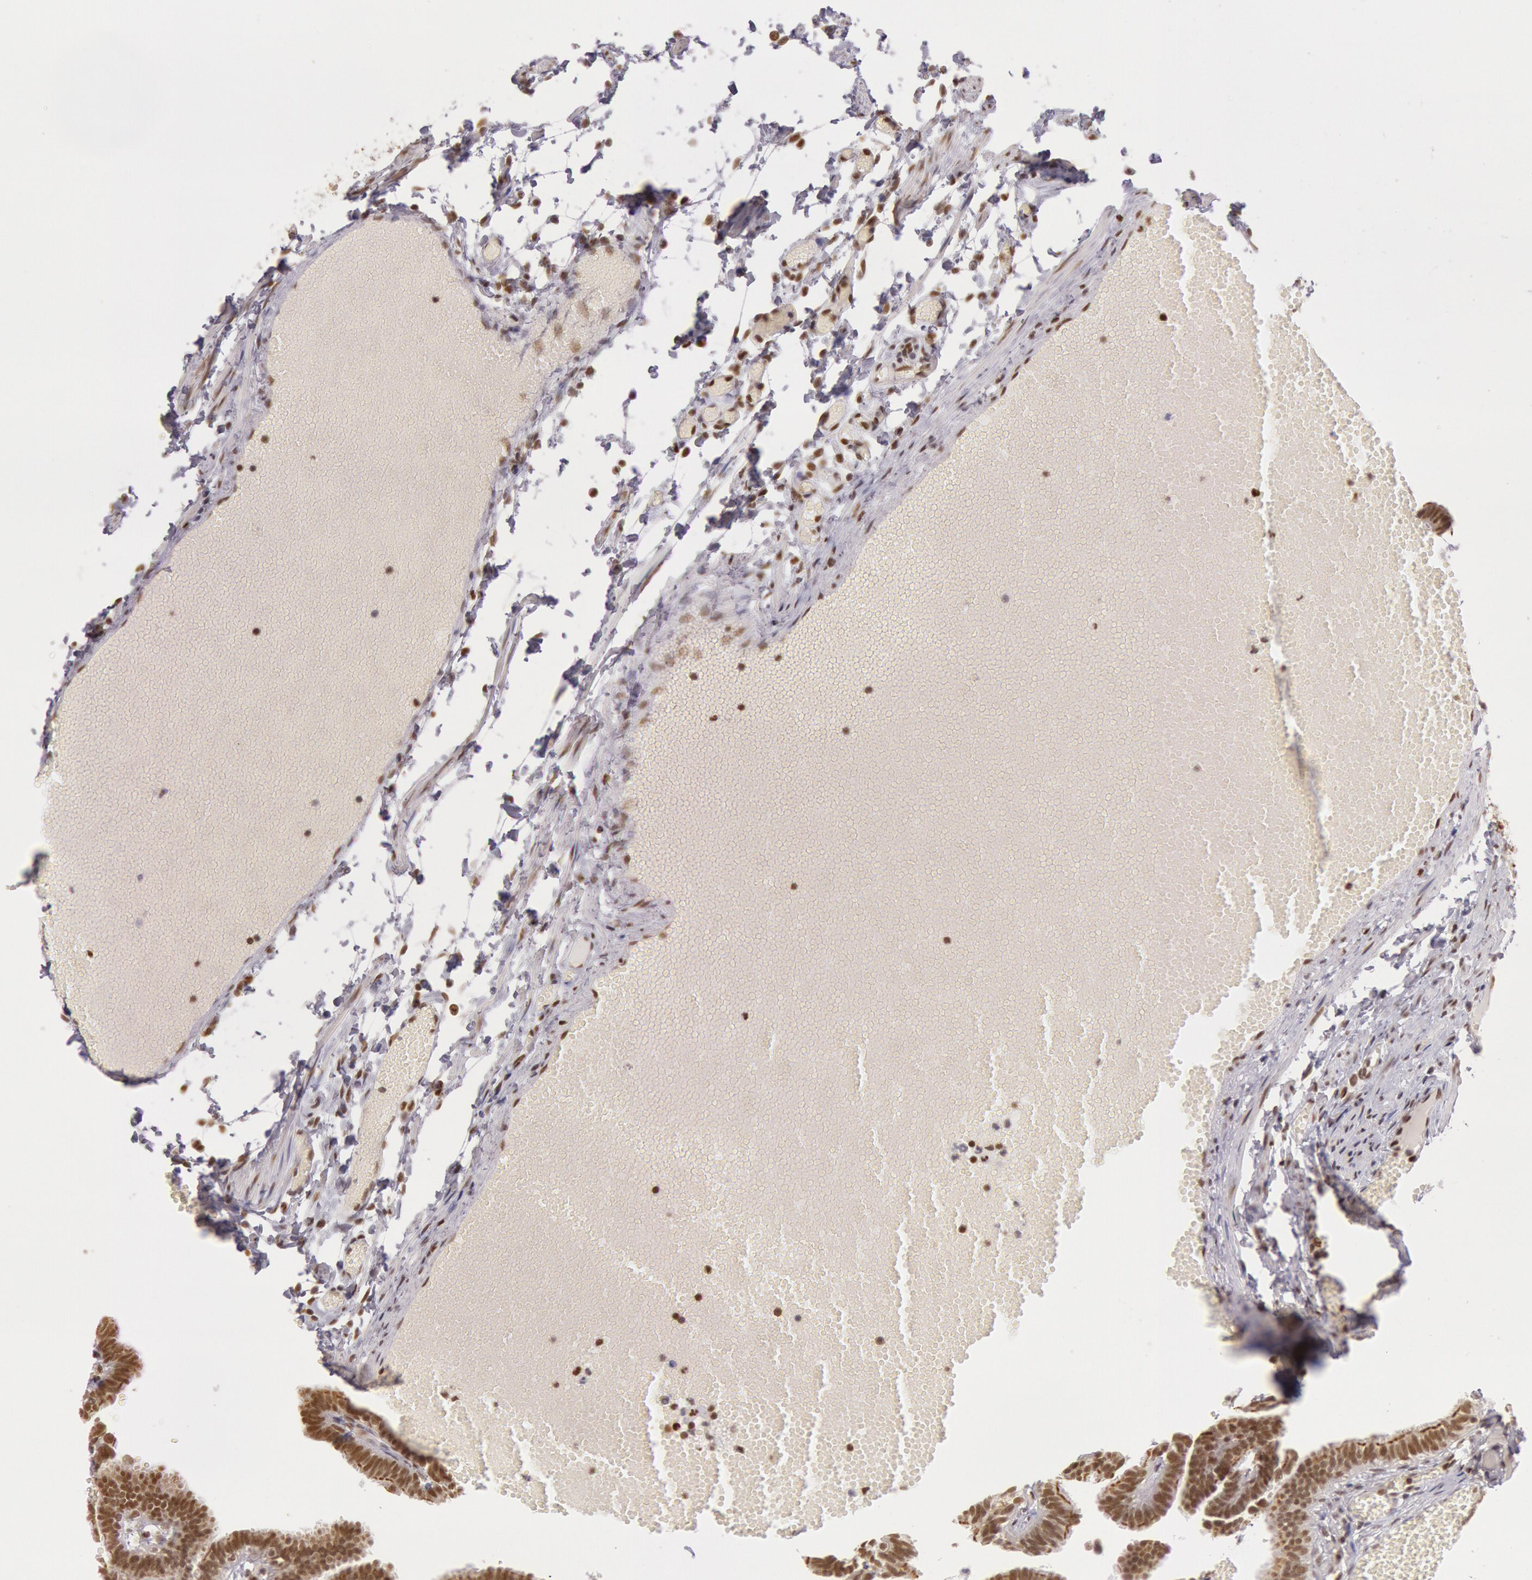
{"staining": {"intensity": "strong", "quantity": ">75%", "location": "nuclear"}, "tissue": "fallopian tube", "cell_type": "Glandular cells", "image_type": "normal", "snomed": [{"axis": "morphology", "description": "Normal tissue, NOS"}, {"axis": "topography", "description": "Fallopian tube"}], "caption": "Protein staining by IHC demonstrates strong nuclear expression in about >75% of glandular cells in normal fallopian tube. Using DAB (brown) and hematoxylin (blue) stains, captured at high magnification using brightfield microscopy.", "gene": "ESS2", "patient": {"sex": "female", "age": 29}}